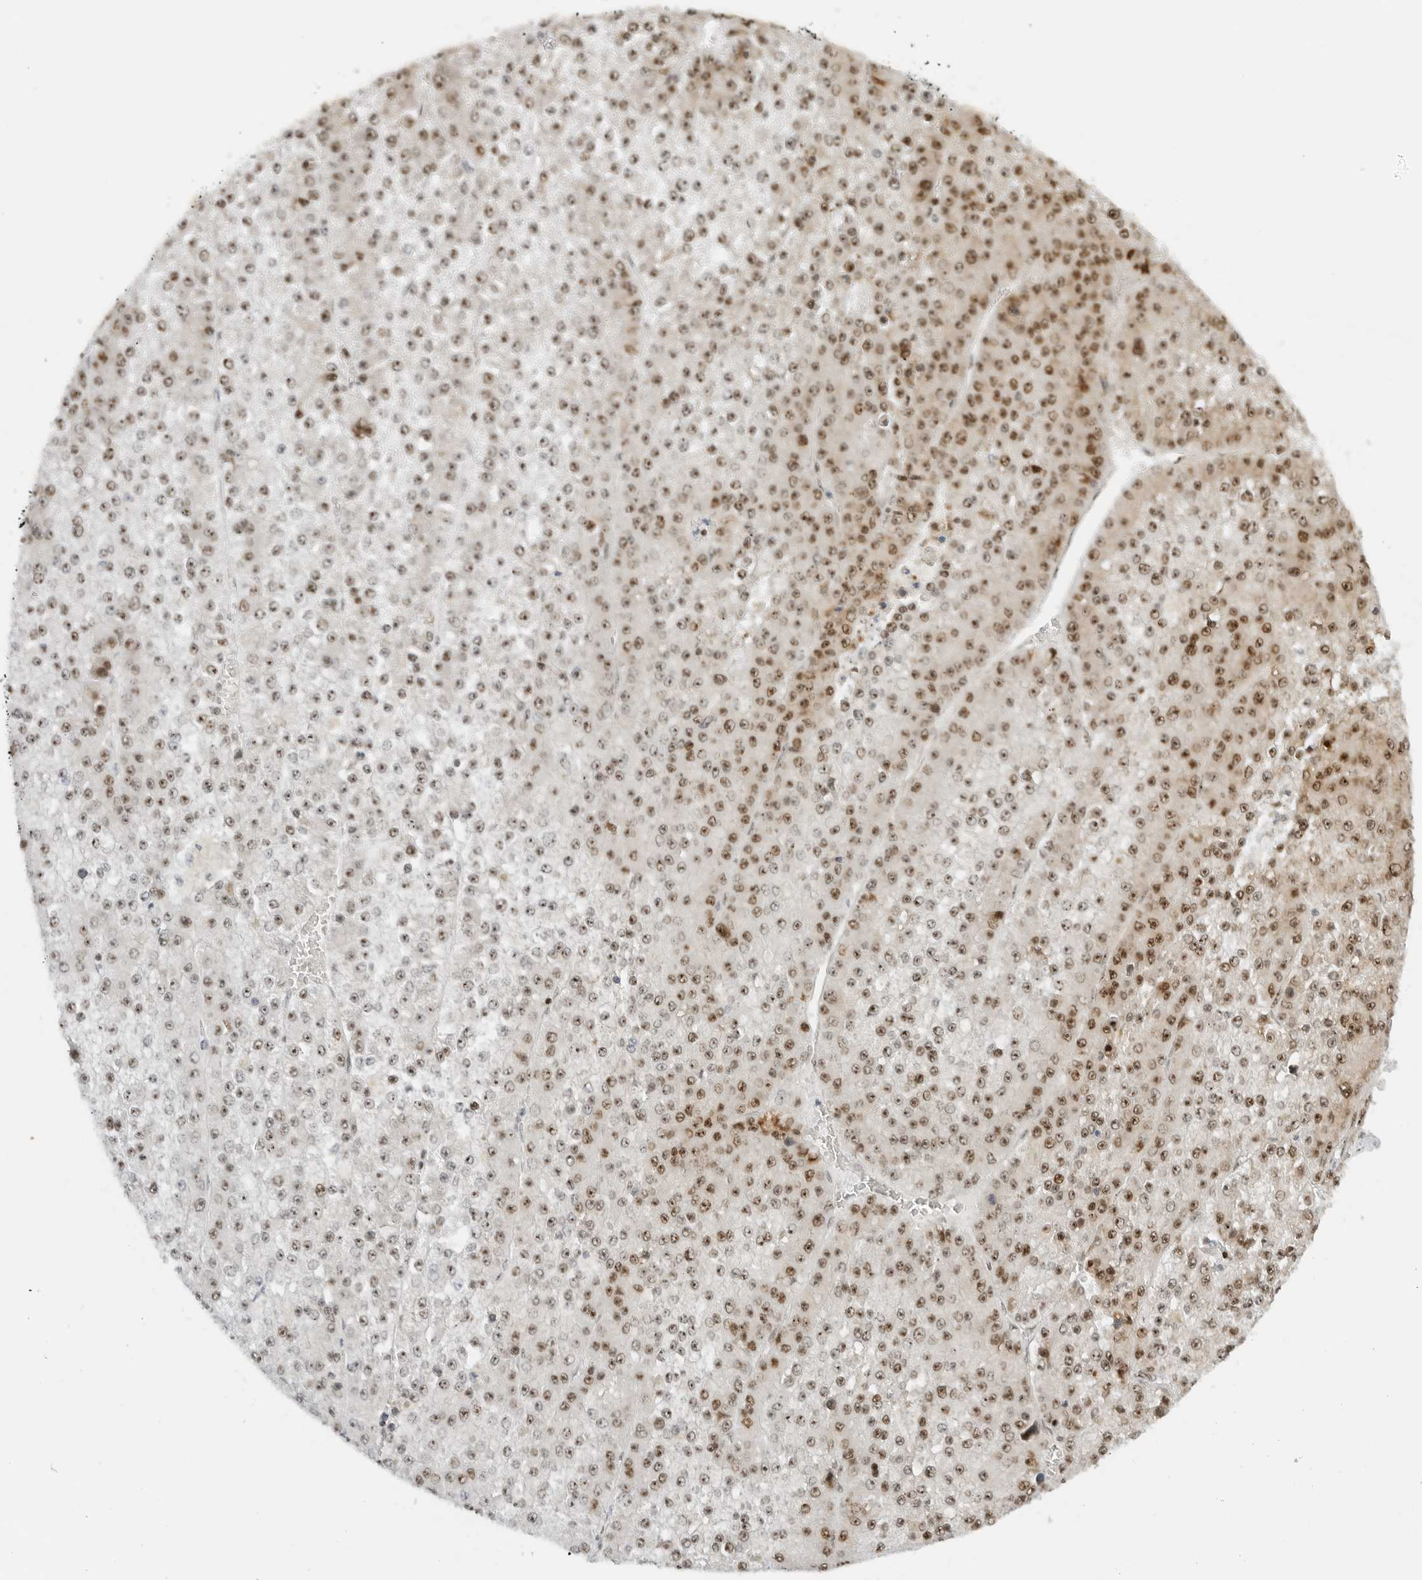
{"staining": {"intensity": "moderate", "quantity": "25%-75%", "location": "nuclear"}, "tissue": "liver cancer", "cell_type": "Tumor cells", "image_type": "cancer", "snomed": [{"axis": "morphology", "description": "Carcinoma, Hepatocellular, NOS"}, {"axis": "topography", "description": "Liver"}], "caption": "Immunohistochemistry (IHC) (DAB (3,3'-diaminobenzidine)) staining of human hepatocellular carcinoma (liver) reveals moderate nuclear protein staining in about 25%-75% of tumor cells.", "gene": "RIMKLA", "patient": {"sex": "female", "age": 73}}